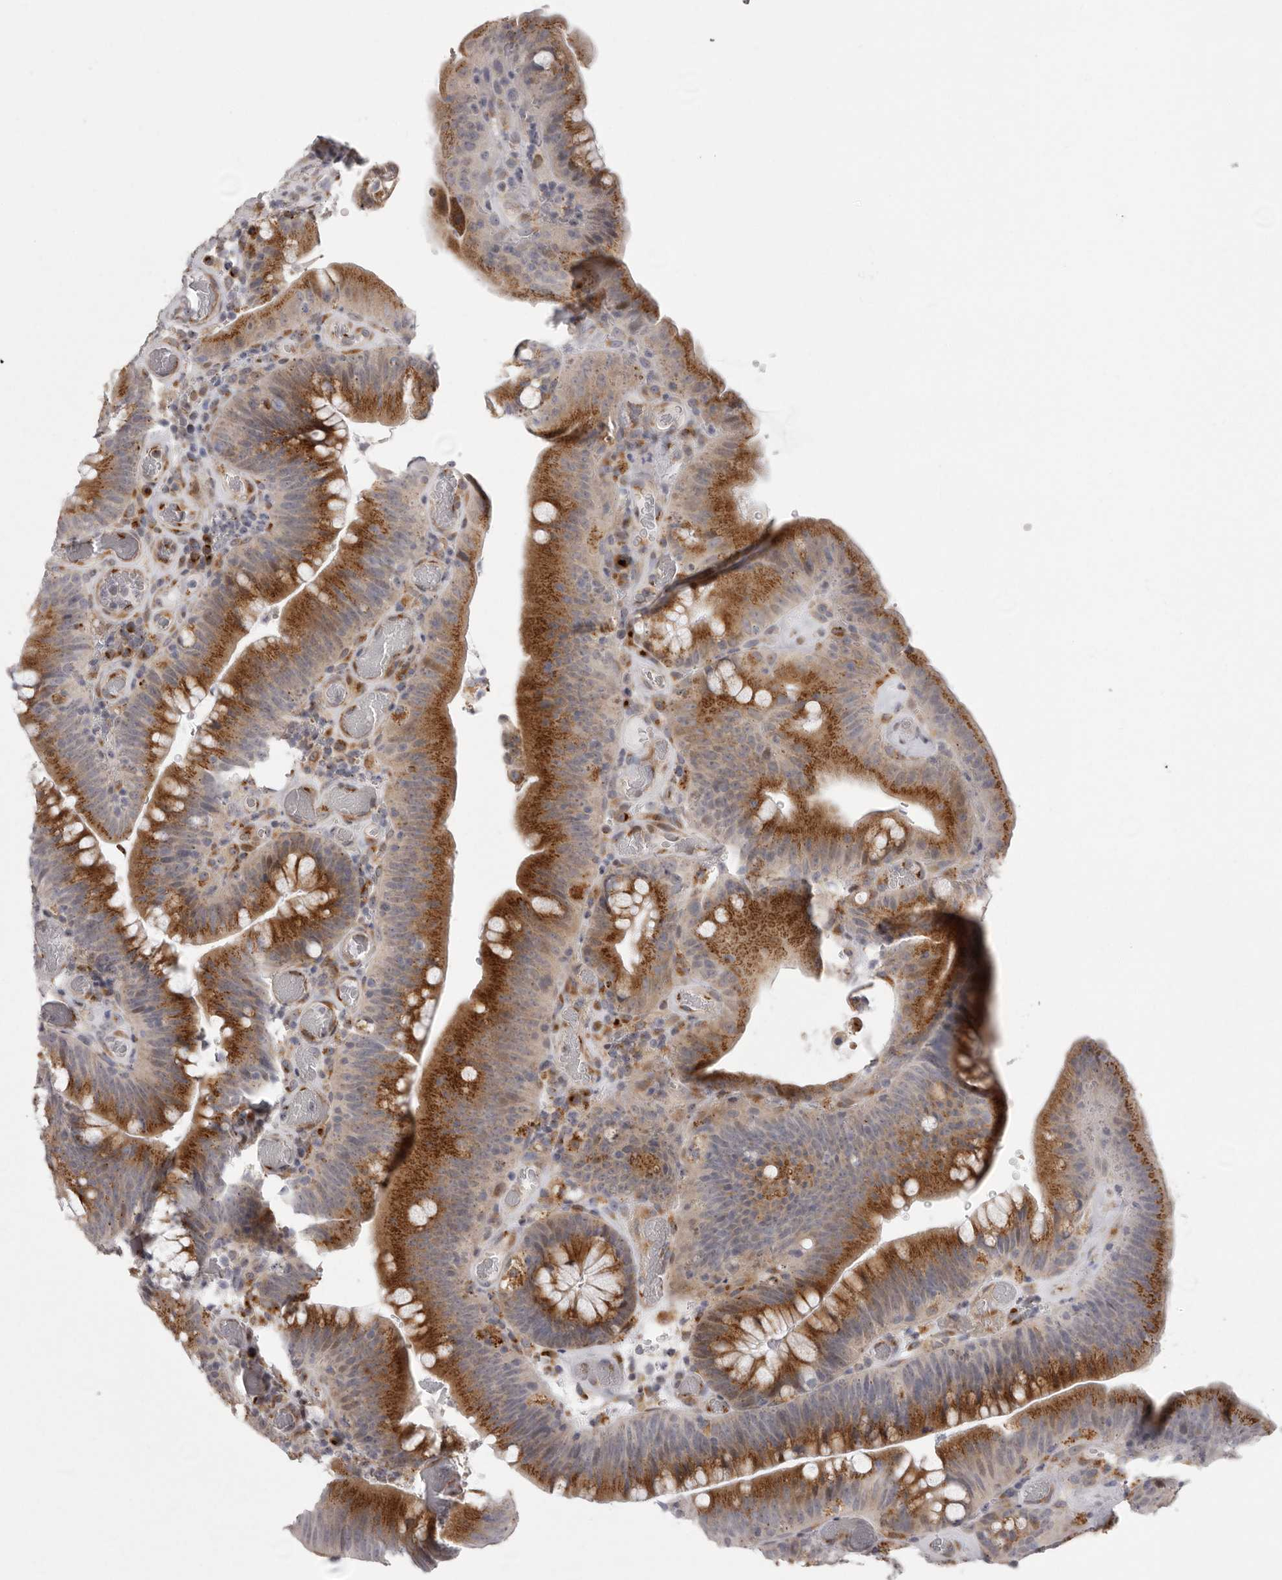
{"staining": {"intensity": "strong", "quantity": ">75%", "location": "cytoplasmic/membranous"}, "tissue": "colorectal cancer", "cell_type": "Tumor cells", "image_type": "cancer", "snomed": [{"axis": "morphology", "description": "Normal tissue, NOS"}, {"axis": "topography", "description": "Colon"}], "caption": "A brown stain highlights strong cytoplasmic/membranous positivity of a protein in colorectal cancer tumor cells.", "gene": "WDR47", "patient": {"sex": "female", "age": 82}}